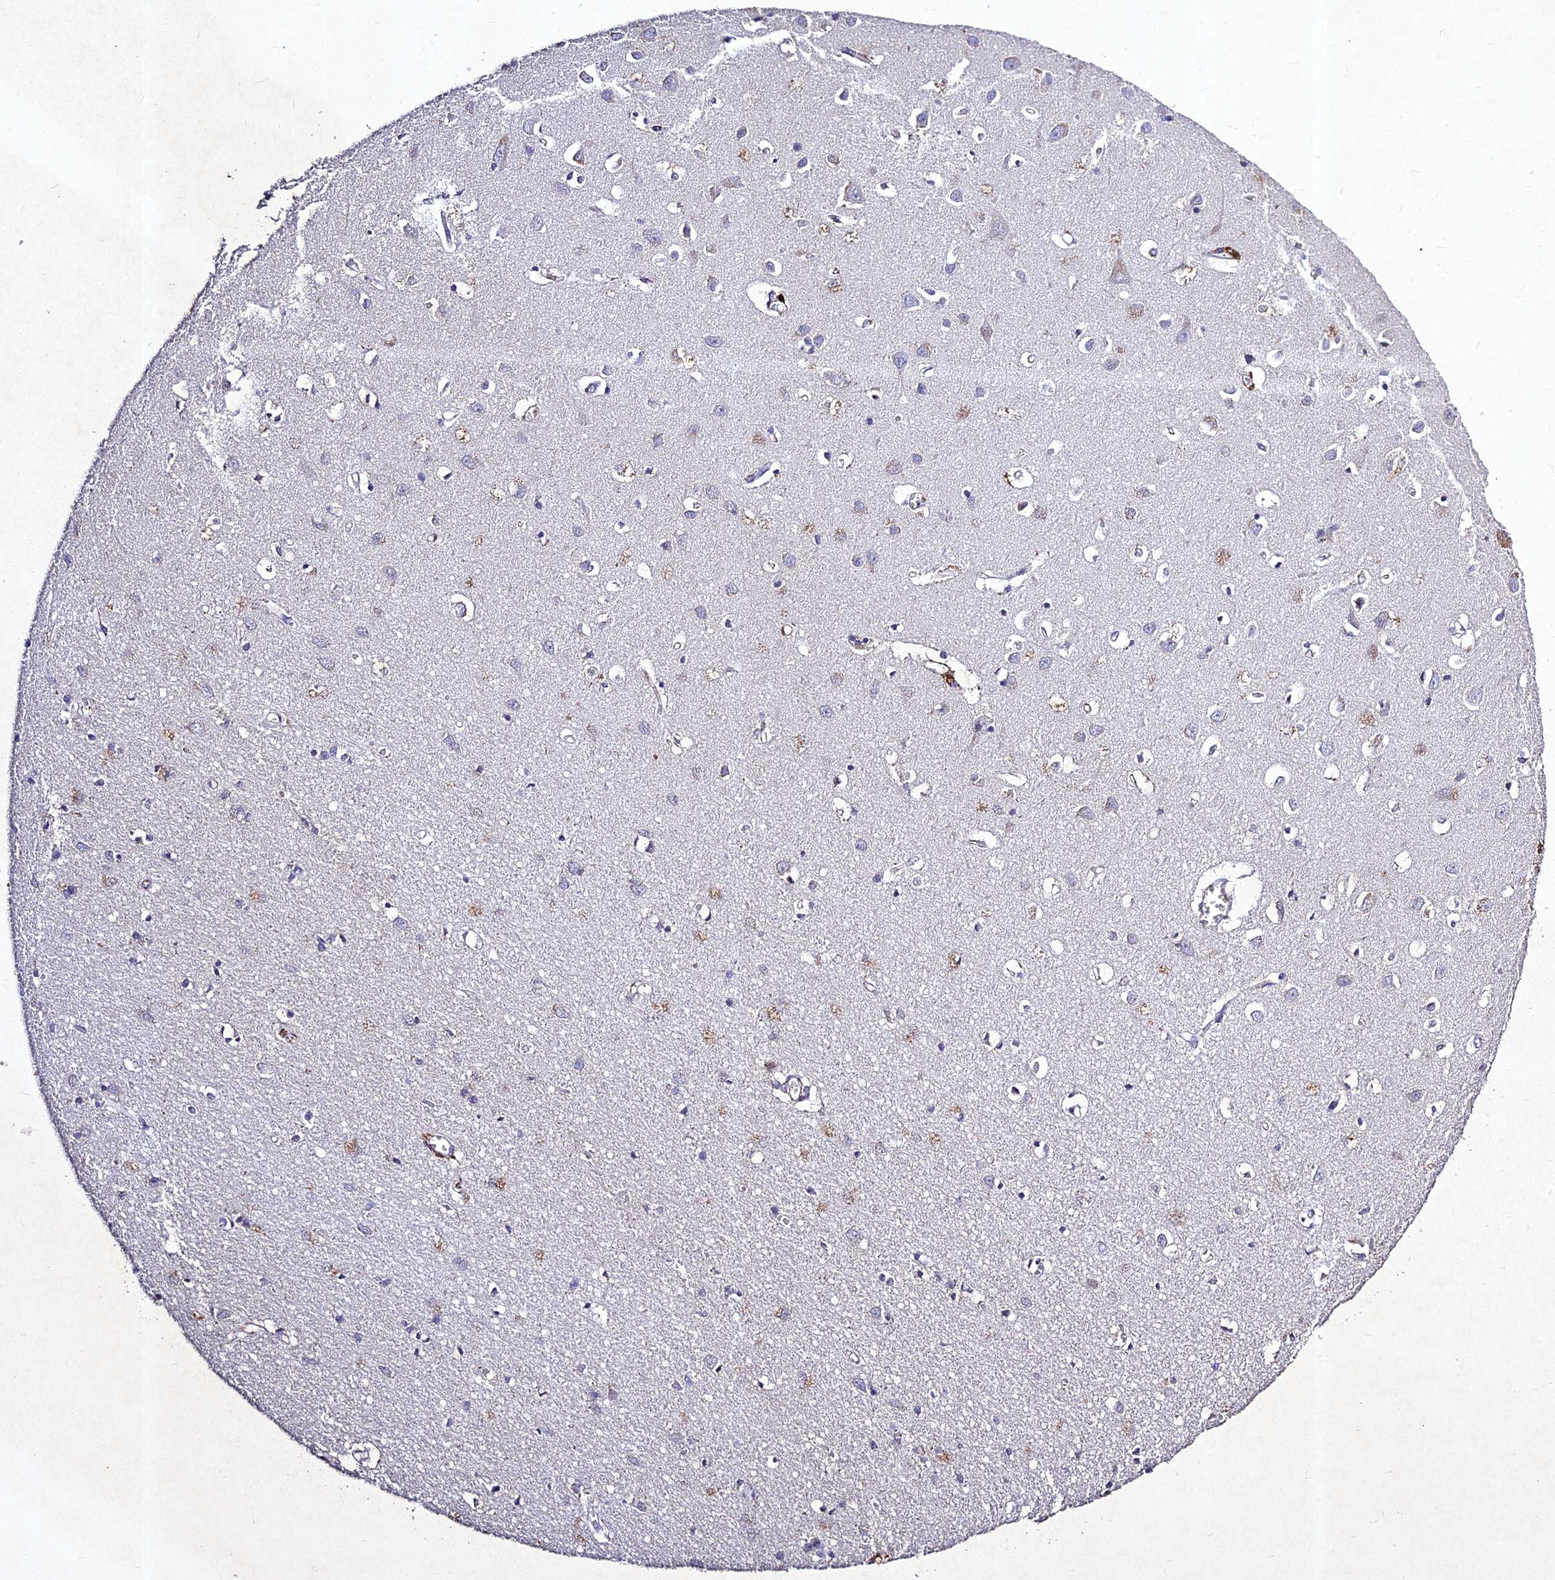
{"staining": {"intensity": "negative", "quantity": "none", "location": "none"}, "tissue": "cerebral cortex", "cell_type": "Endothelial cells", "image_type": "normal", "snomed": [{"axis": "morphology", "description": "Normal tissue, NOS"}, {"axis": "topography", "description": "Cerebral cortex"}], "caption": "Endothelial cells are negative for protein expression in normal human cerebral cortex. Nuclei are stained in blue.", "gene": "RAVER1", "patient": {"sex": "female", "age": 64}}